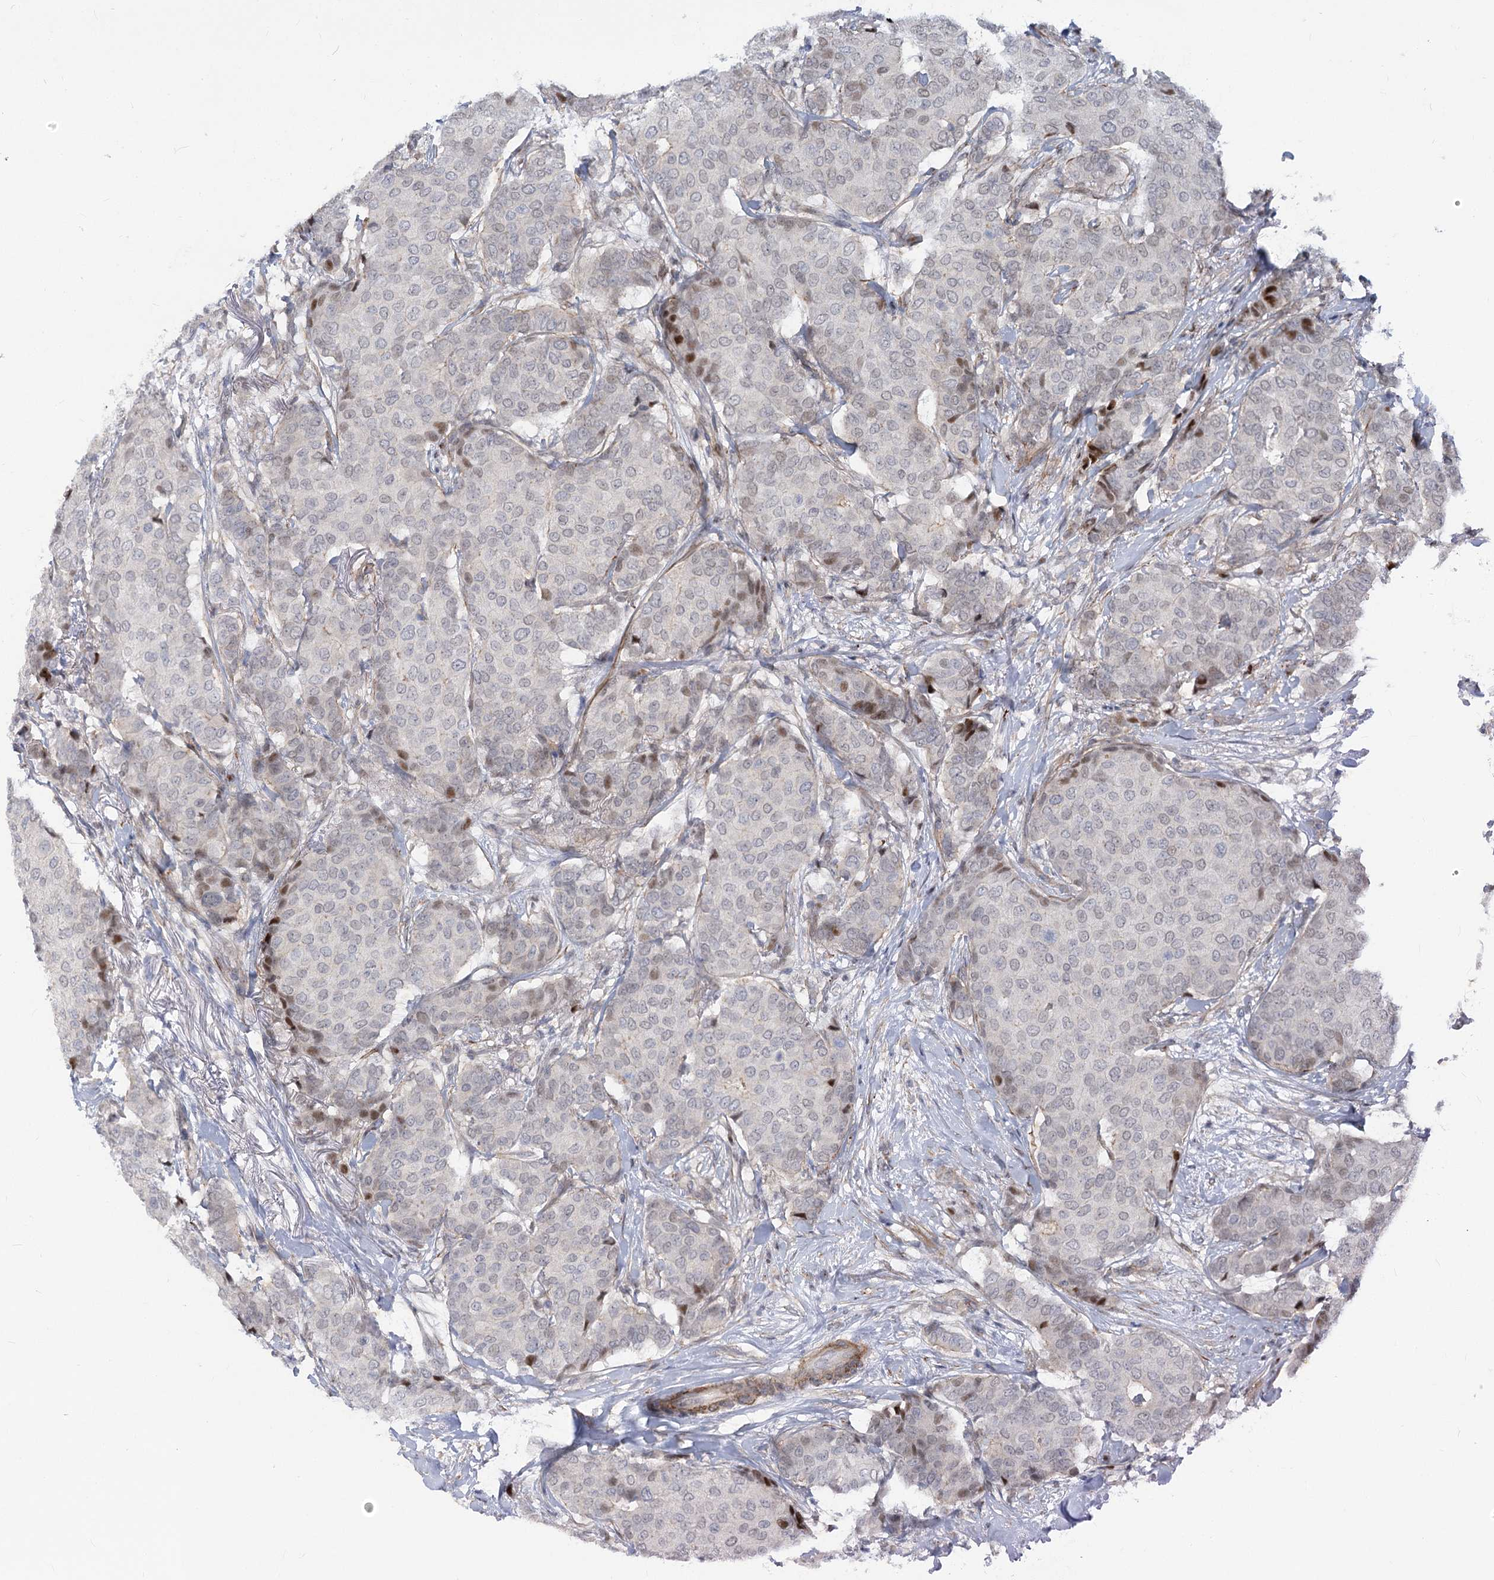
{"staining": {"intensity": "moderate", "quantity": "<25%", "location": "nuclear"}, "tissue": "breast cancer", "cell_type": "Tumor cells", "image_type": "cancer", "snomed": [{"axis": "morphology", "description": "Duct carcinoma"}, {"axis": "topography", "description": "Breast"}], "caption": "A histopathology image of breast cancer stained for a protein displays moderate nuclear brown staining in tumor cells. The staining was performed using DAB (3,3'-diaminobenzidine) to visualize the protein expression in brown, while the nuclei were stained in blue with hematoxylin (Magnification: 20x).", "gene": "ARSI", "patient": {"sex": "female", "age": 75}}